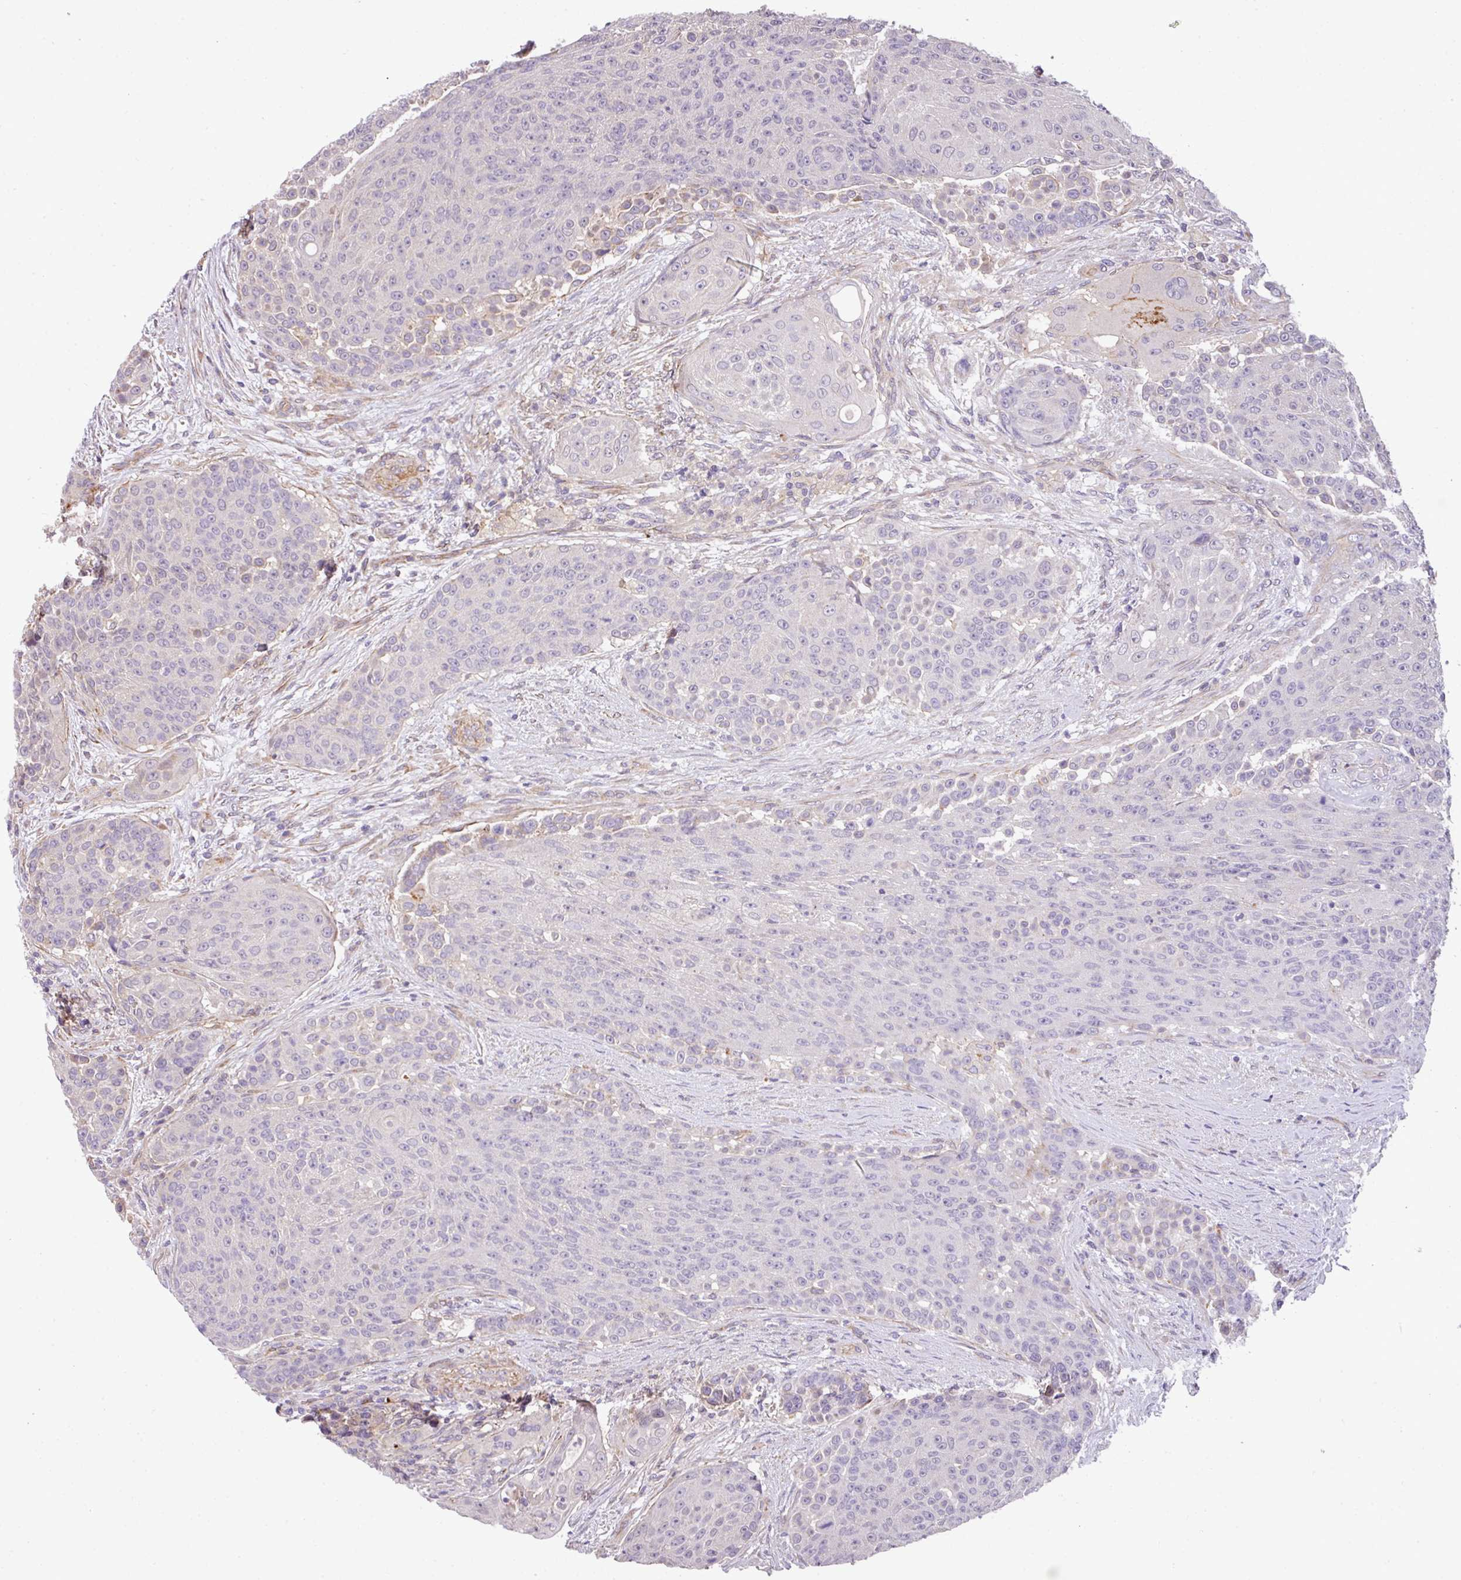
{"staining": {"intensity": "negative", "quantity": "none", "location": "none"}, "tissue": "urothelial cancer", "cell_type": "Tumor cells", "image_type": "cancer", "snomed": [{"axis": "morphology", "description": "Urothelial carcinoma, High grade"}, {"axis": "topography", "description": "Urinary bladder"}], "caption": "Photomicrograph shows no protein expression in tumor cells of urothelial carcinoma (high-grade) tissue.", "gene": "CASS4", "patient": {"sex": "female", "age": 63}}